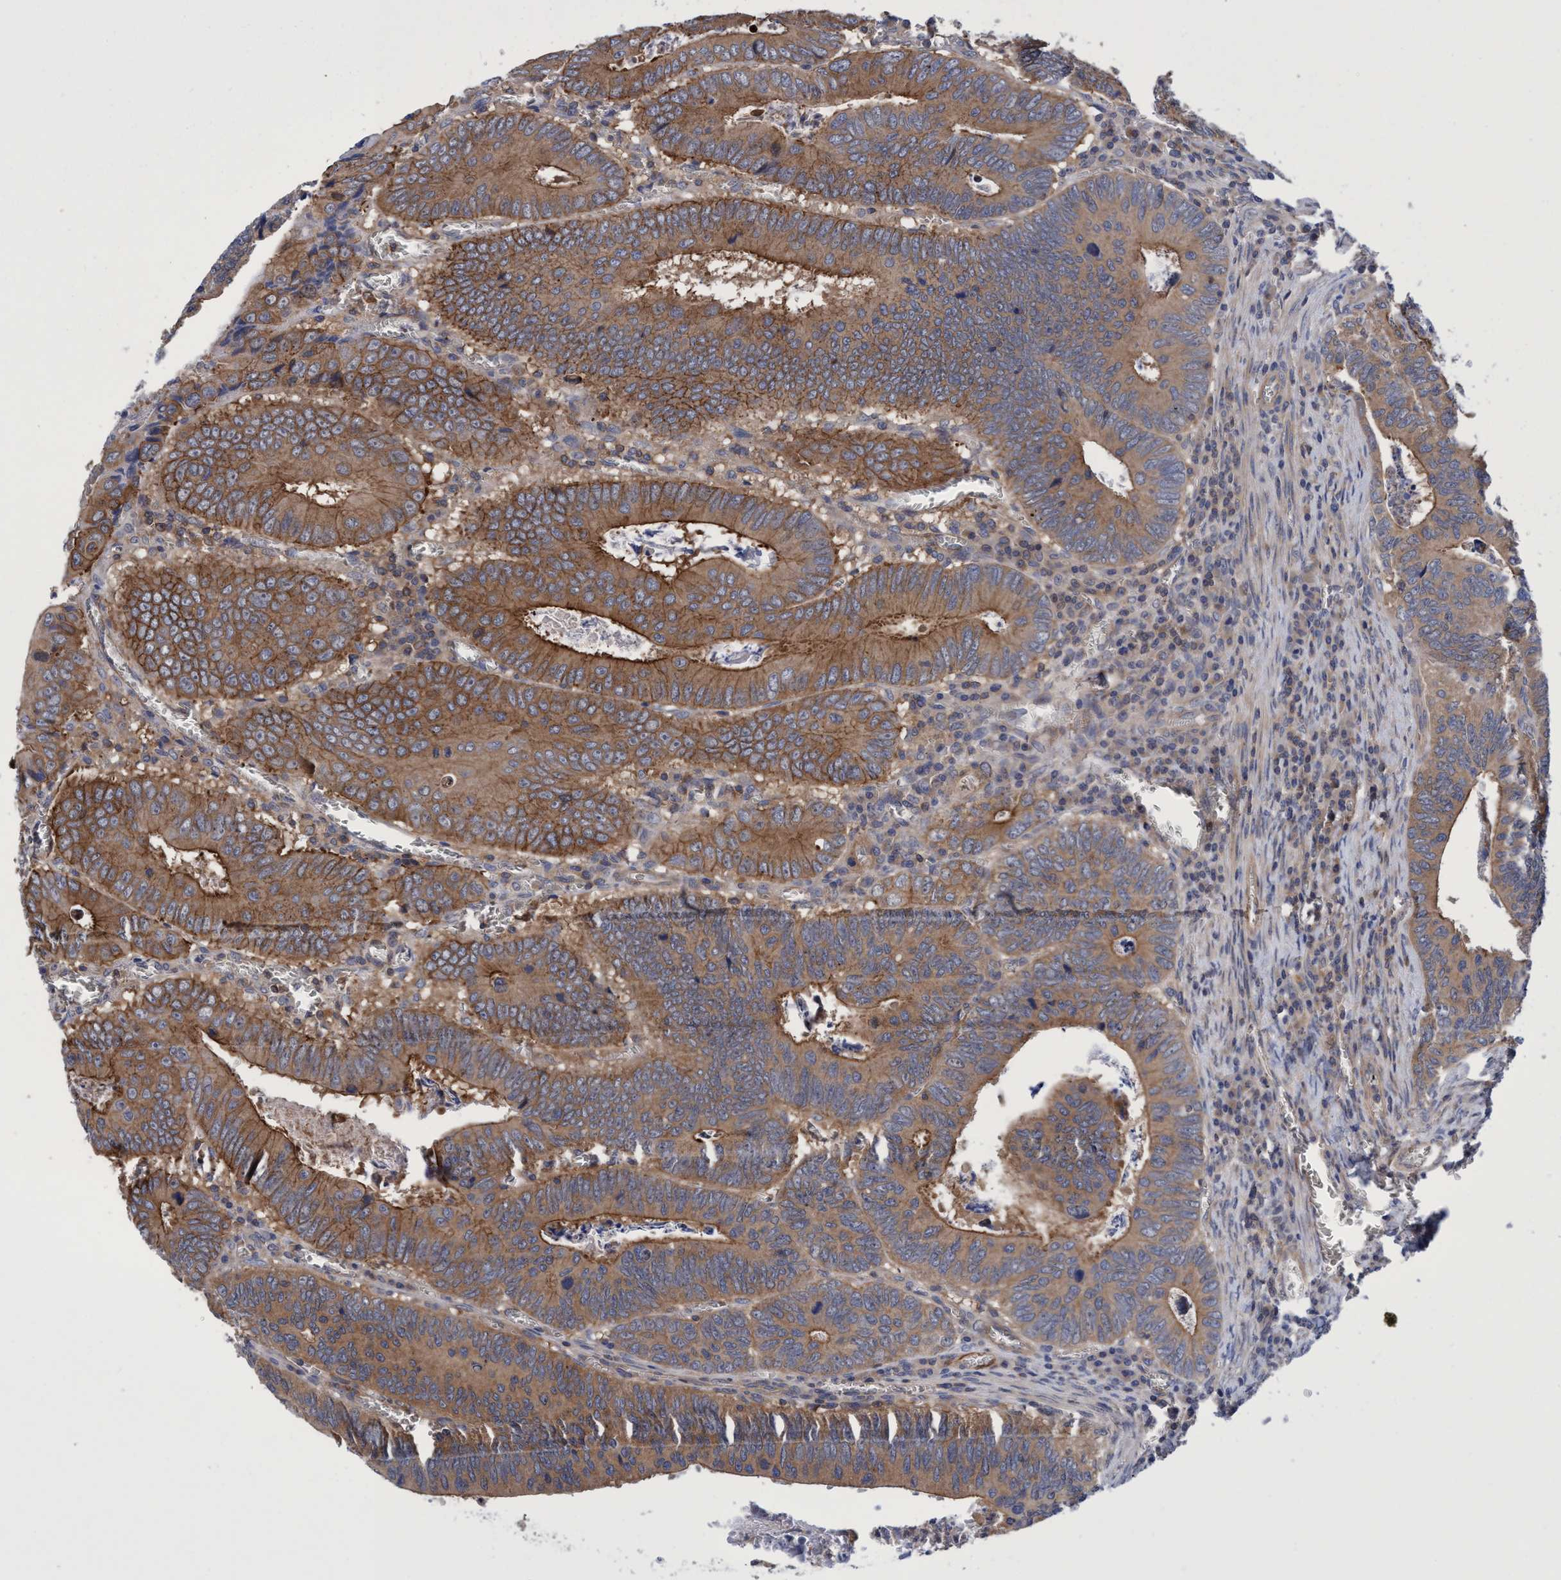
{"staining": {"intensity": "moderate", "quantity": ">75%", "location": "cytoplasmic/membranous"}, "tissue": "colorectal cancer", "cell_type": "Tumor cells", "image_type": "cancer", "snomed": [{"axis": "morphology", "description": "Inflammation, NOS"}, {"axis": "morphology", "description": "Adenocarcinoma, NOS"}, {"axis": "topography", "description": "Colon"}], "caption": "This photomicrograph shows immunohistochemistry (IHC) staining of colorectal cancer, with medium moderate cytoplasmic/membranous staining in about >75% of tumor cells.", "gene": "CALCOCO2", "patient": {"sex": "male", "age": 72}}